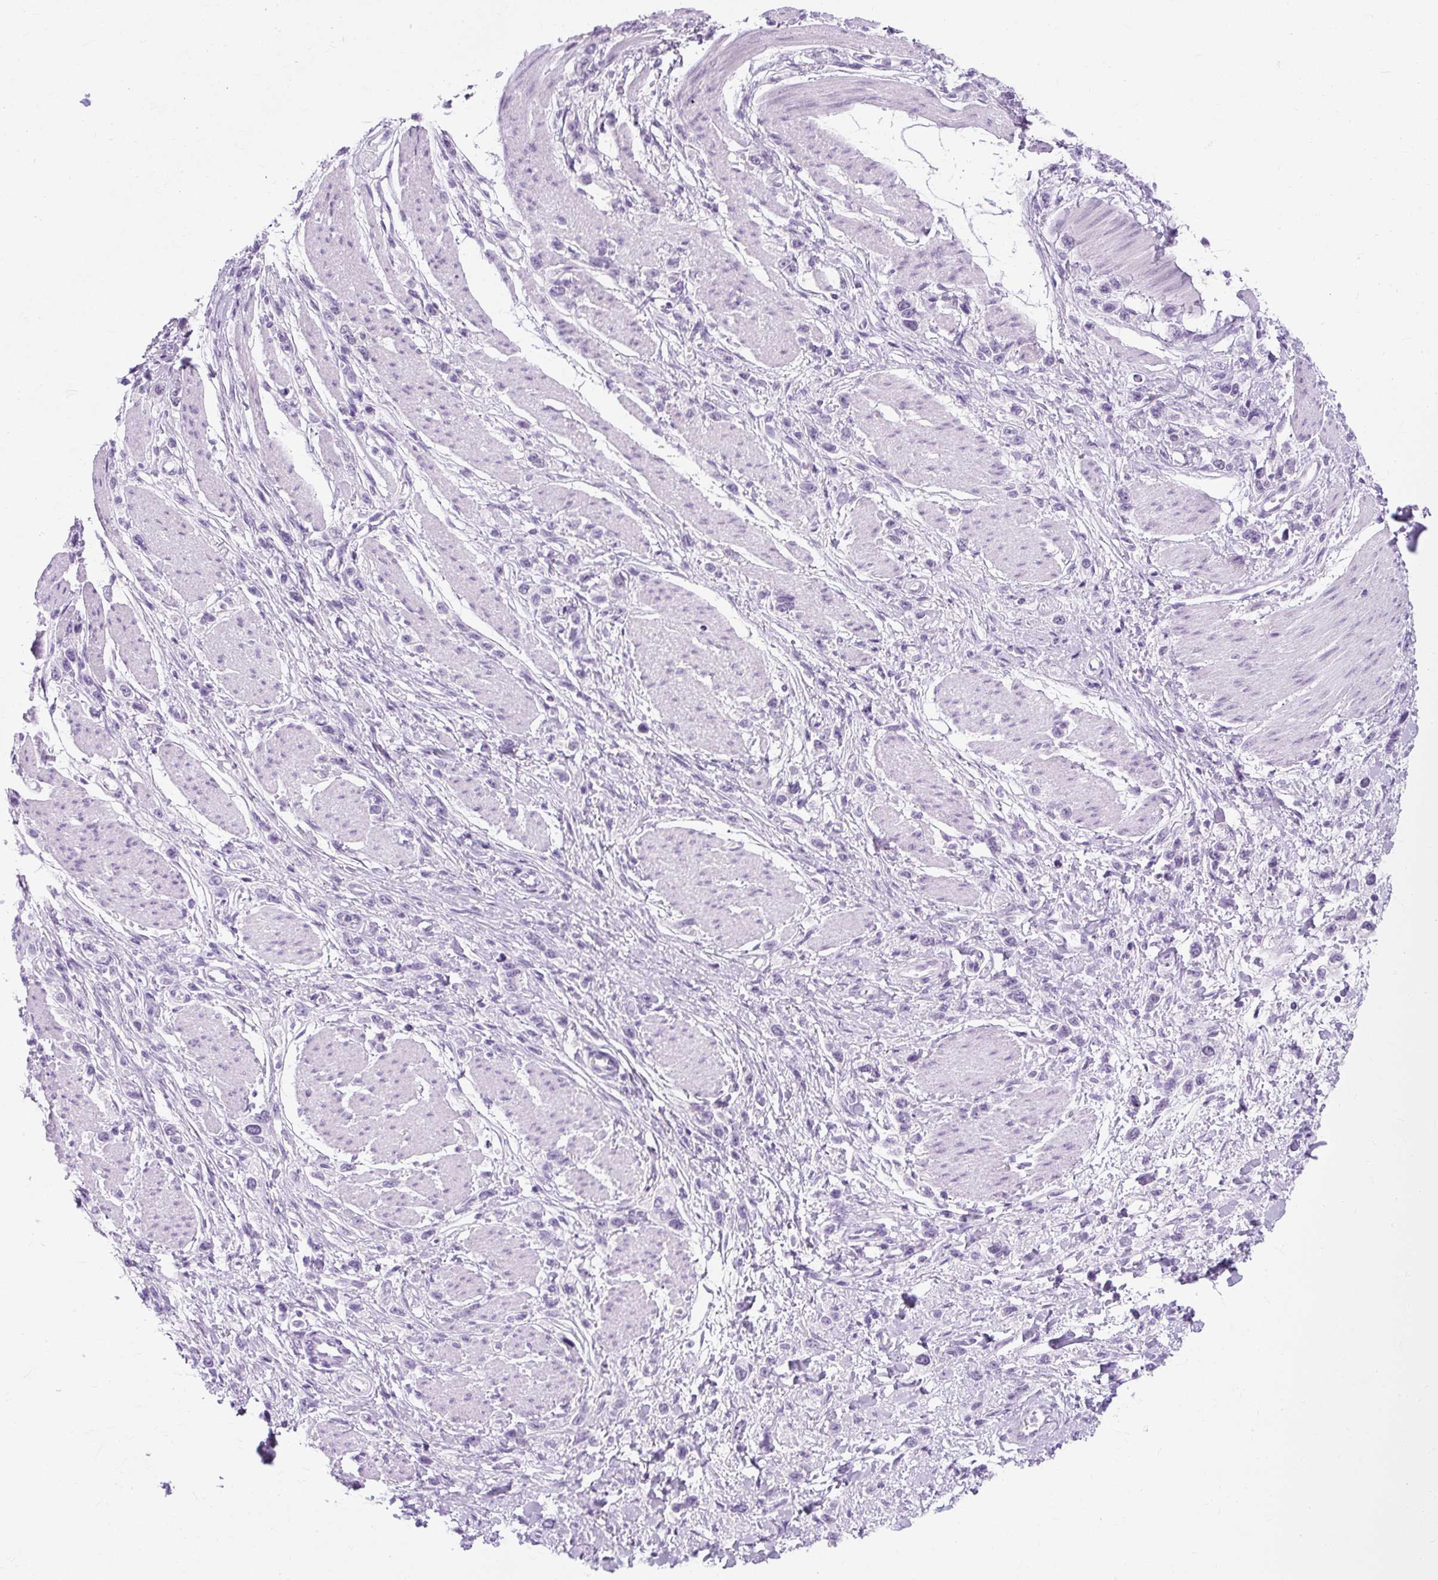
{"staining": {"intensity": "negative", "quantity": "none", "location": "none"}, "tissue": "stomach cancer", "cell_type": "Tumor cells", "image_type": "cancer", "snomed": [{"axis": "morphology", "description": "Adenocarcinoma, NOS"}, {"axis": "topography", "description": "Stomach"}], "caption": "DAB immunohistochemical staining of adenocarcinoma (stomach) exhibits no significant expression in tumor cells.", "gene": "RYBP", "patient": {"sex": "female", "age": 65}}